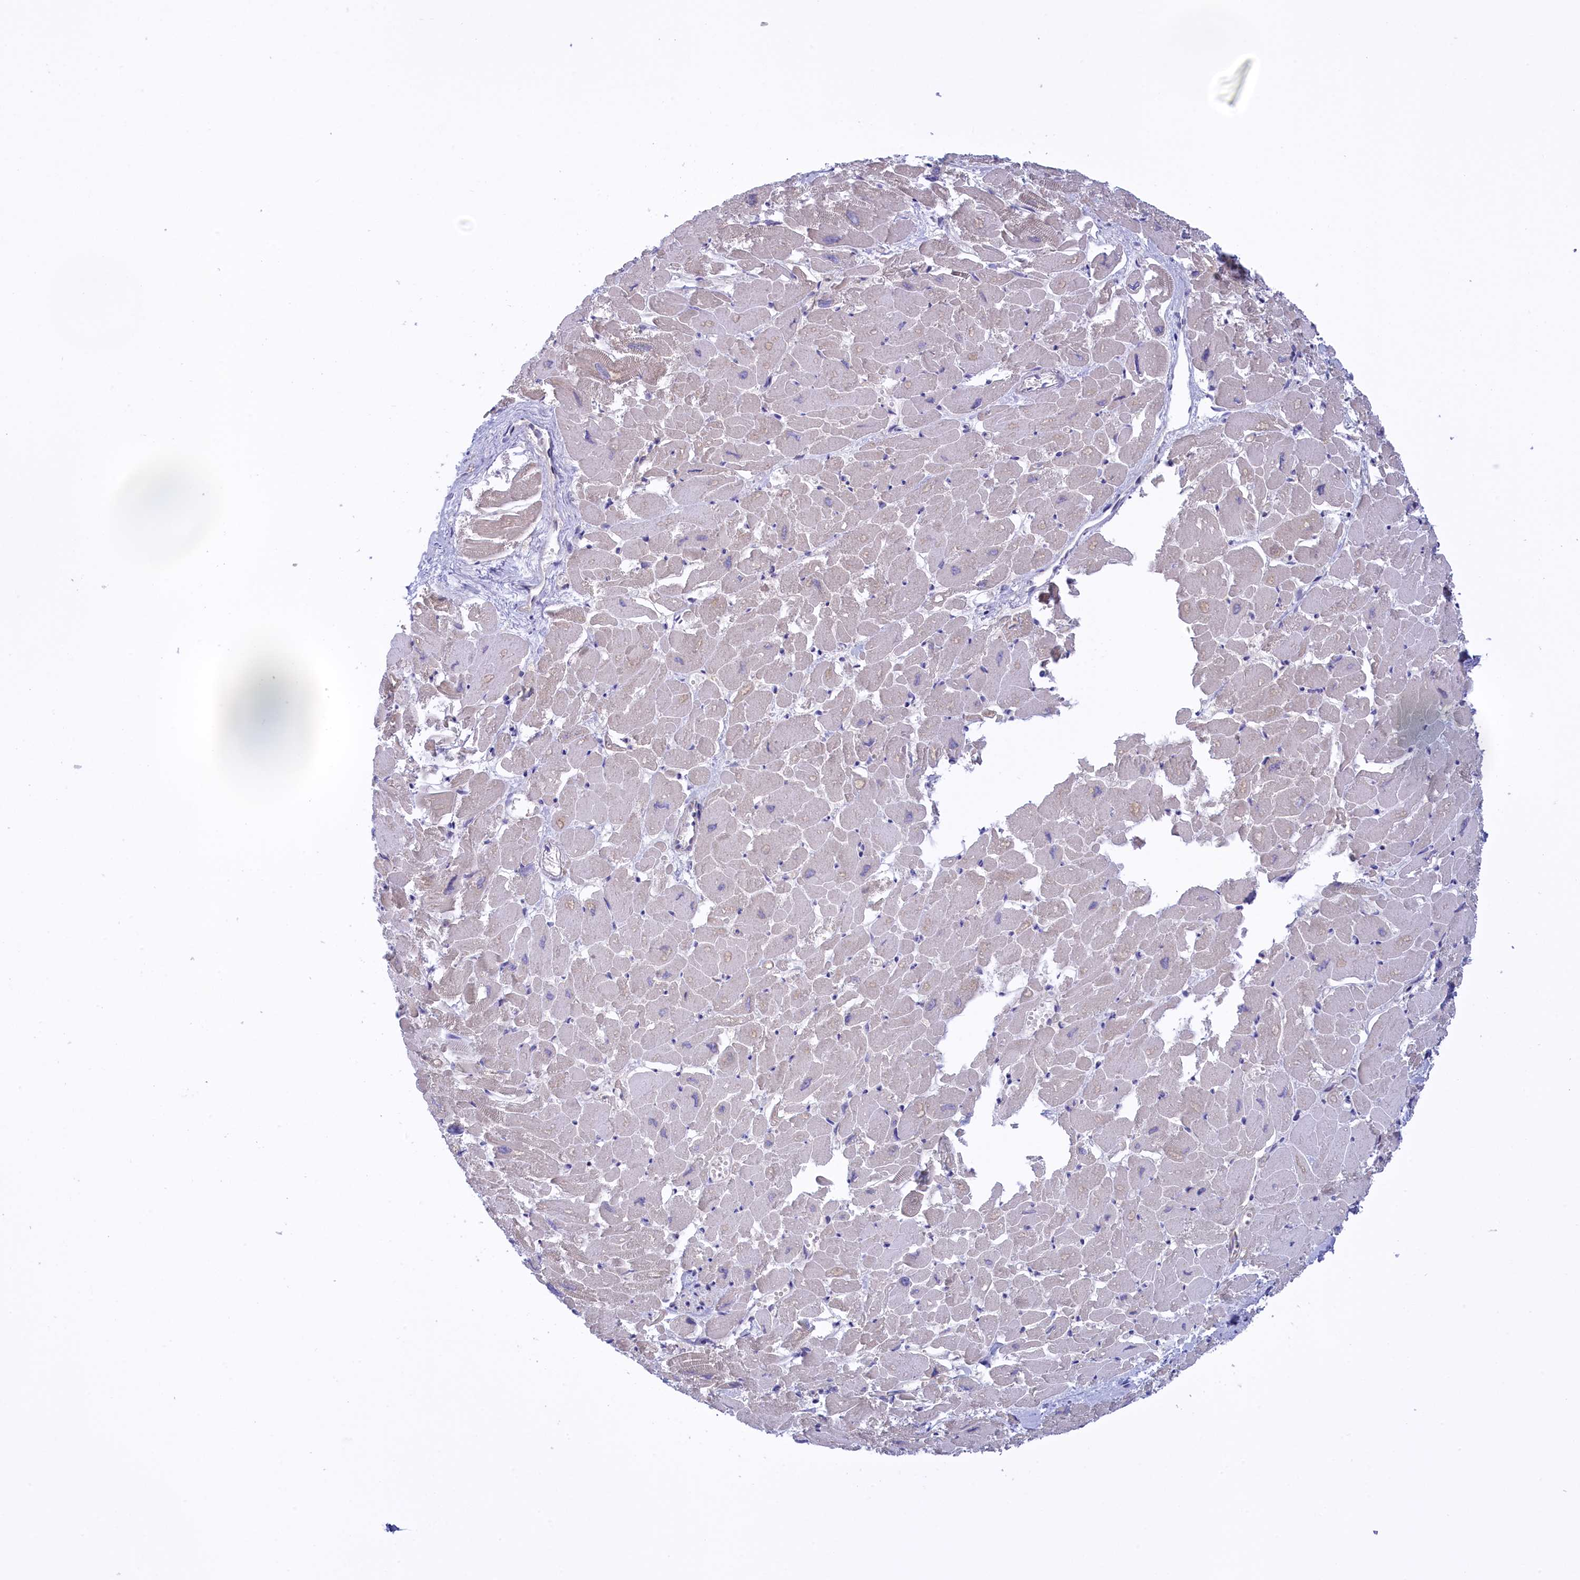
{"staining": {"intensity": "weak", "quantity": "25%-75%", "location": "cytoplasmic/membranous,nuclear"}, "tissue": "heart muscle", "cell_type": "Cardiomyocytes", "image_type": "normal", "snomed": [{"axis": "morphology", "description": "Normal tissue, NOS"}, {"axis": "topography", "description": "Heart"}], "caption": "Approximately 25%-75% of cardiomyocytes in benign heart muscle show weak cytoplasmic/membranous,nuclear protein staining as visualized by brown immunohistochemical staining.", "gene": "IZUMO2", "patient": {"sex": "male", "age": 54}}